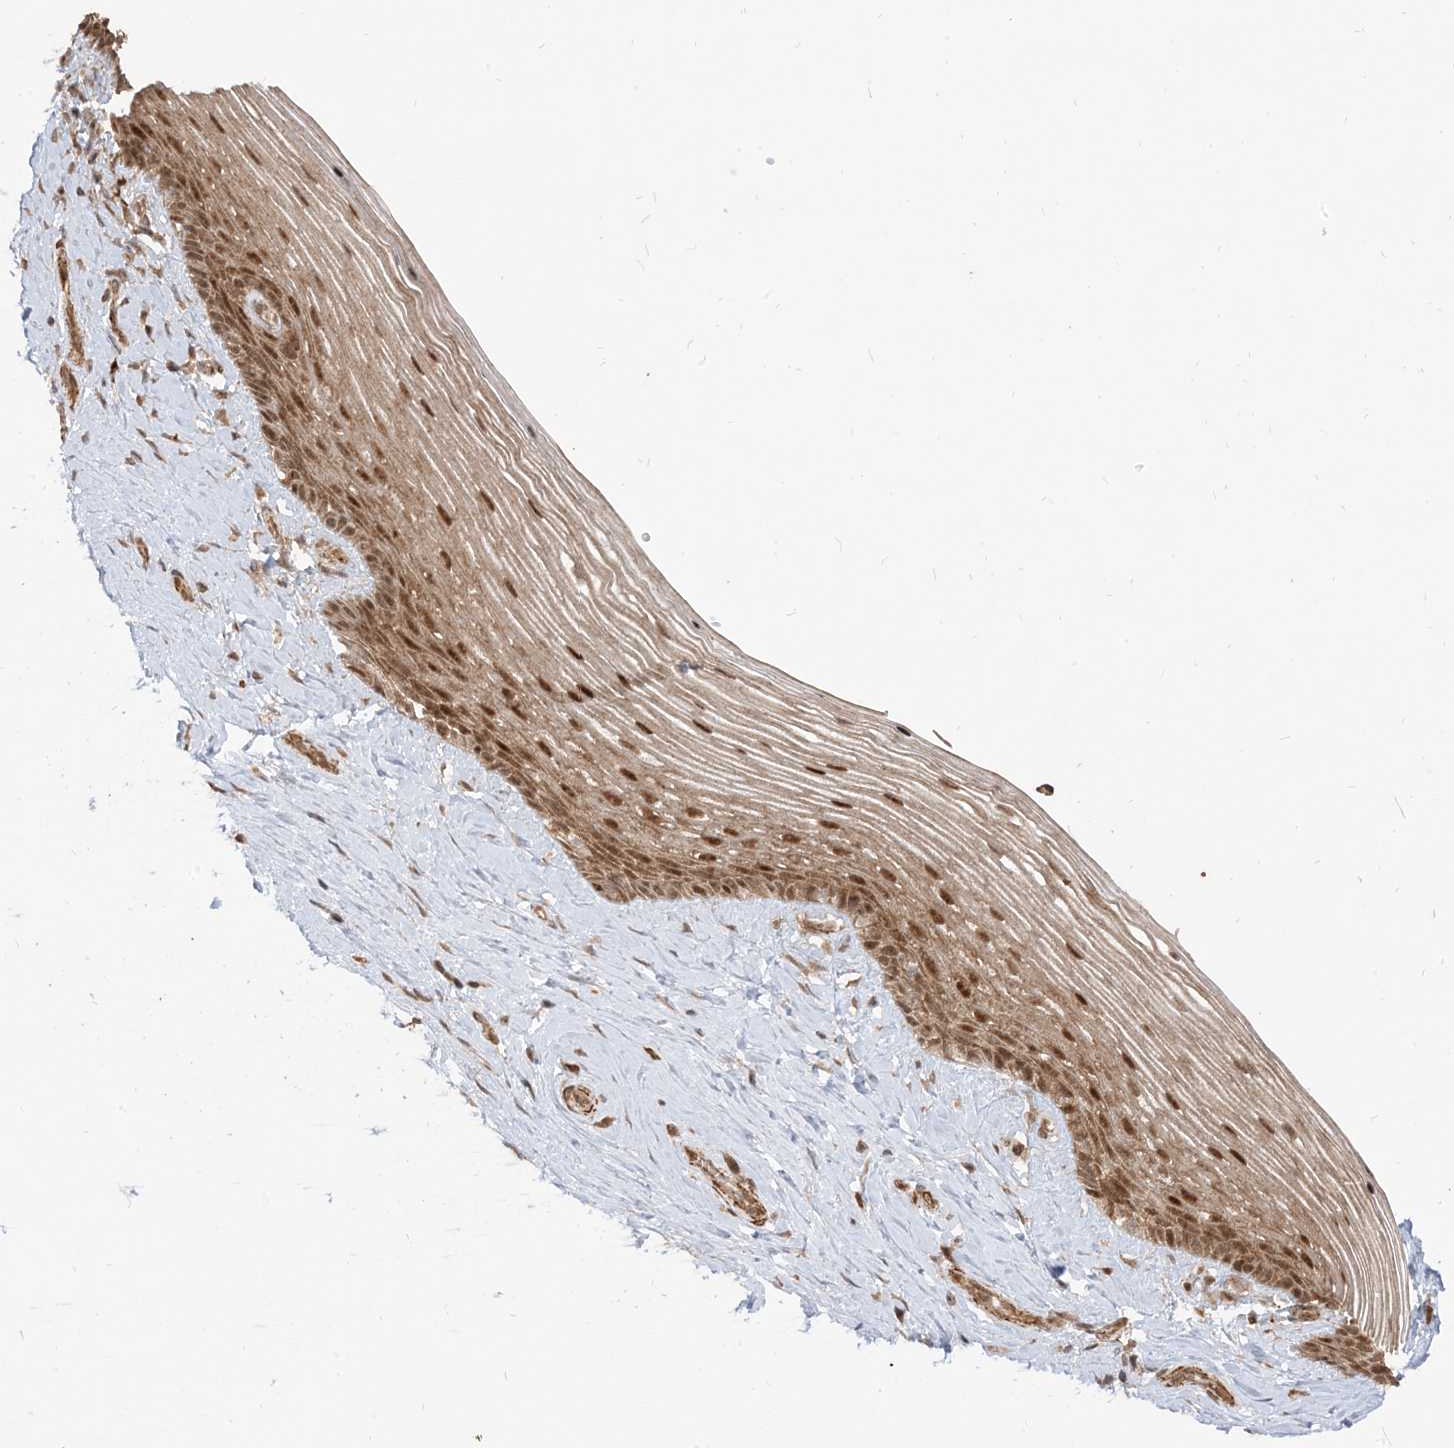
{"staining": {"intensity": "moderate", "quantity": ">75%", "location": "cytoplasmic/membranous,nuclear"}, "tissue": "vagina", "cell_type": "Squamous epithelial cells", "image_type": "normal", "snomed": [{"axis": "morphology", "description": "Normal tissue, NOS"}, {"axis": "topography", "description": "Vagina"}], "caption": "This micrograph reveals immunohistochemistry (IHC) staining of normal vagina, with medium moderate cytoplasmic/membranous,nuclear staining in approximately >75% of squamous epithelial cells.", "gene": "TBCC", "patient": {"sex": "female", "age": 46}}